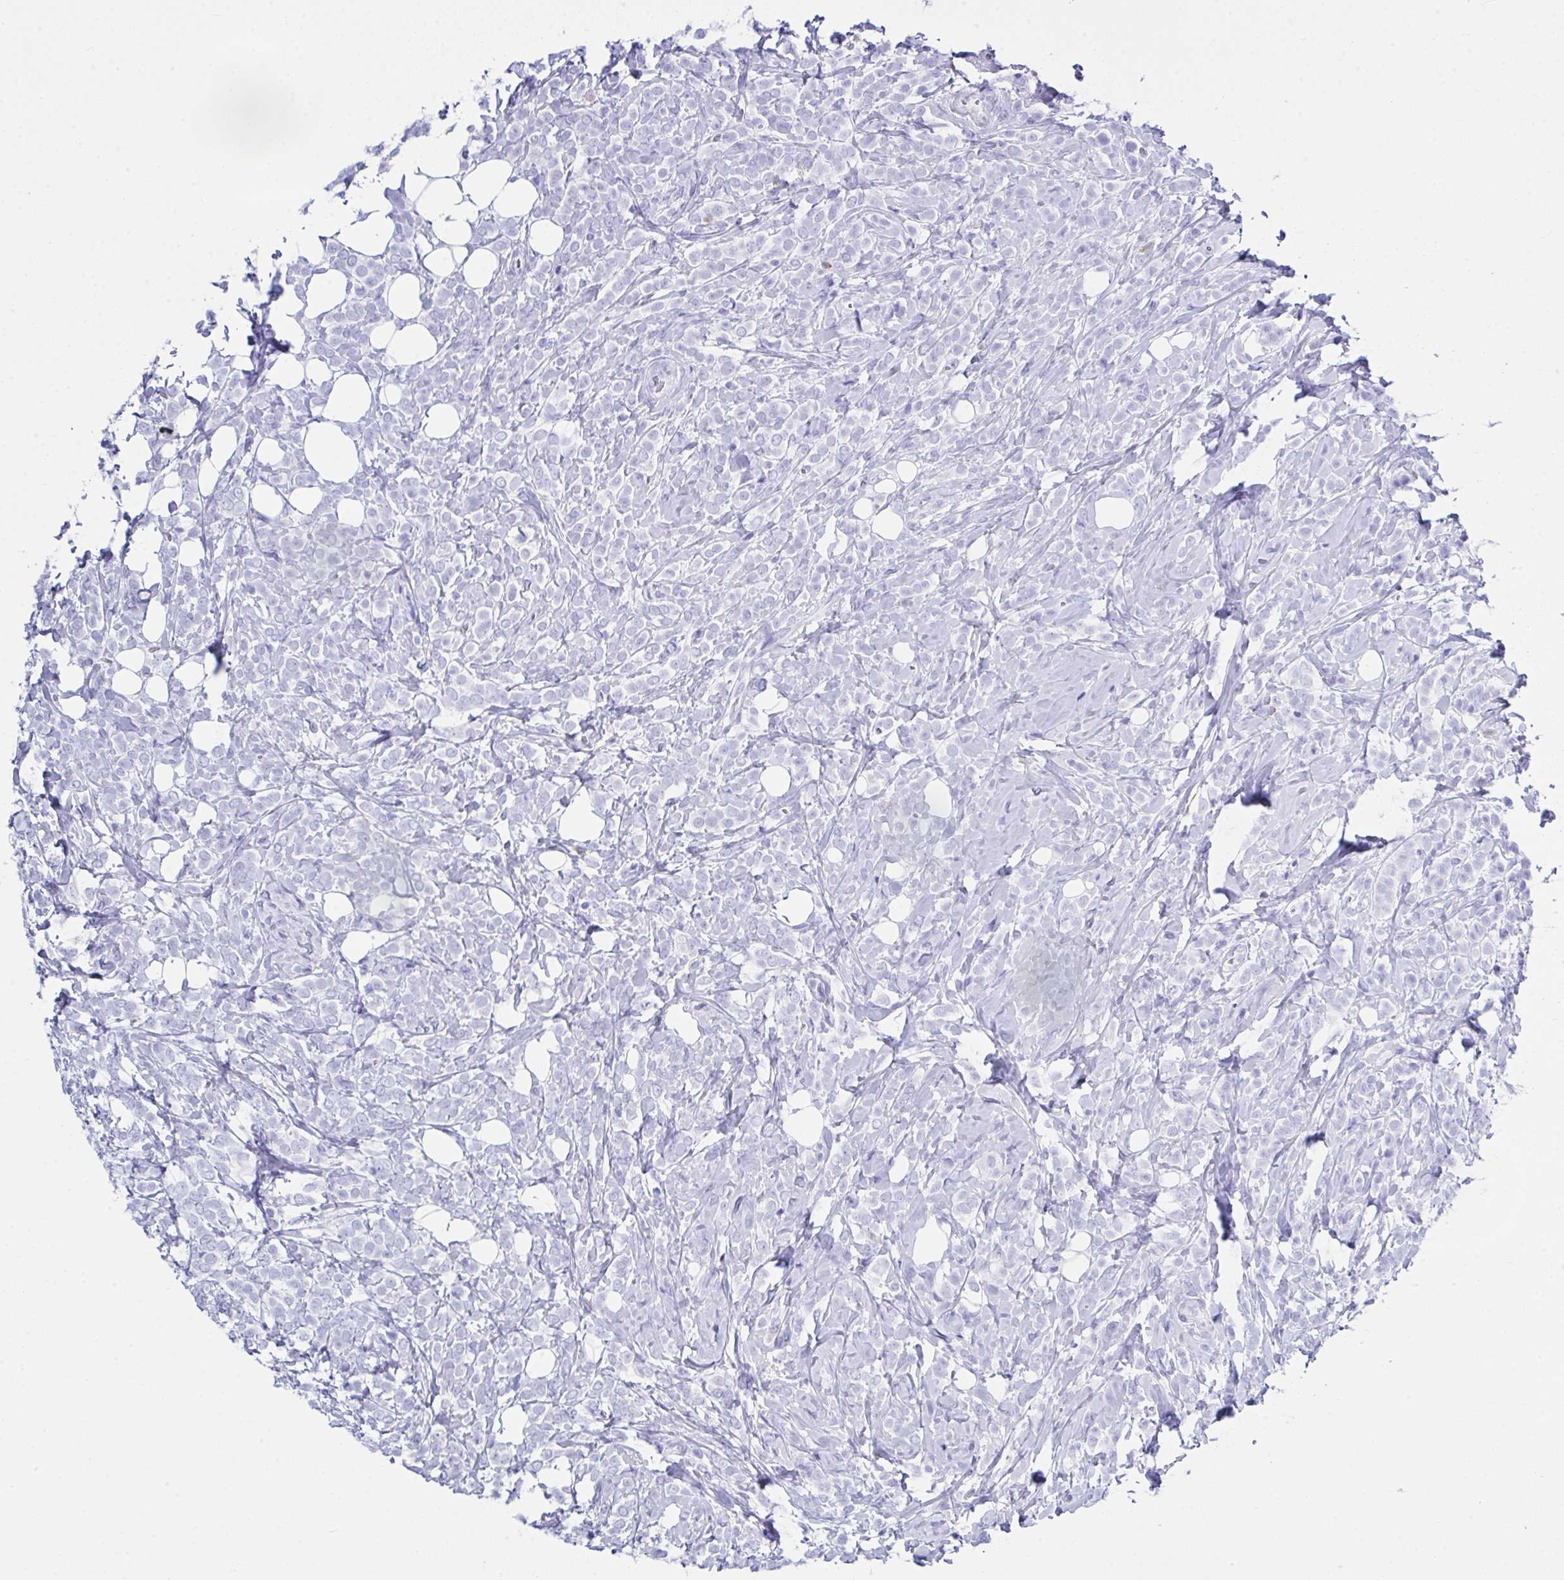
{"staining": {"intensity": "negative", "quantity": "none", "location": "none"}, "tissue": "breast cancer", "cell_type": "Tumor cells", "image_type": "cancer", "snomed": [{"axis": "morphology", "description": "Lobular carcinoma"}, {"axis": "topography", "description": "Breast"}], "caption": "IHC image of neoplastic tissue: human lobular carcinoma (breast) stained with DAB (3,3'-diaminobenzidine) demonstrates no significant protein expression in tumor cells.", "gene": "LGALS4", "patient": {"sex": "female", "age": 49}}